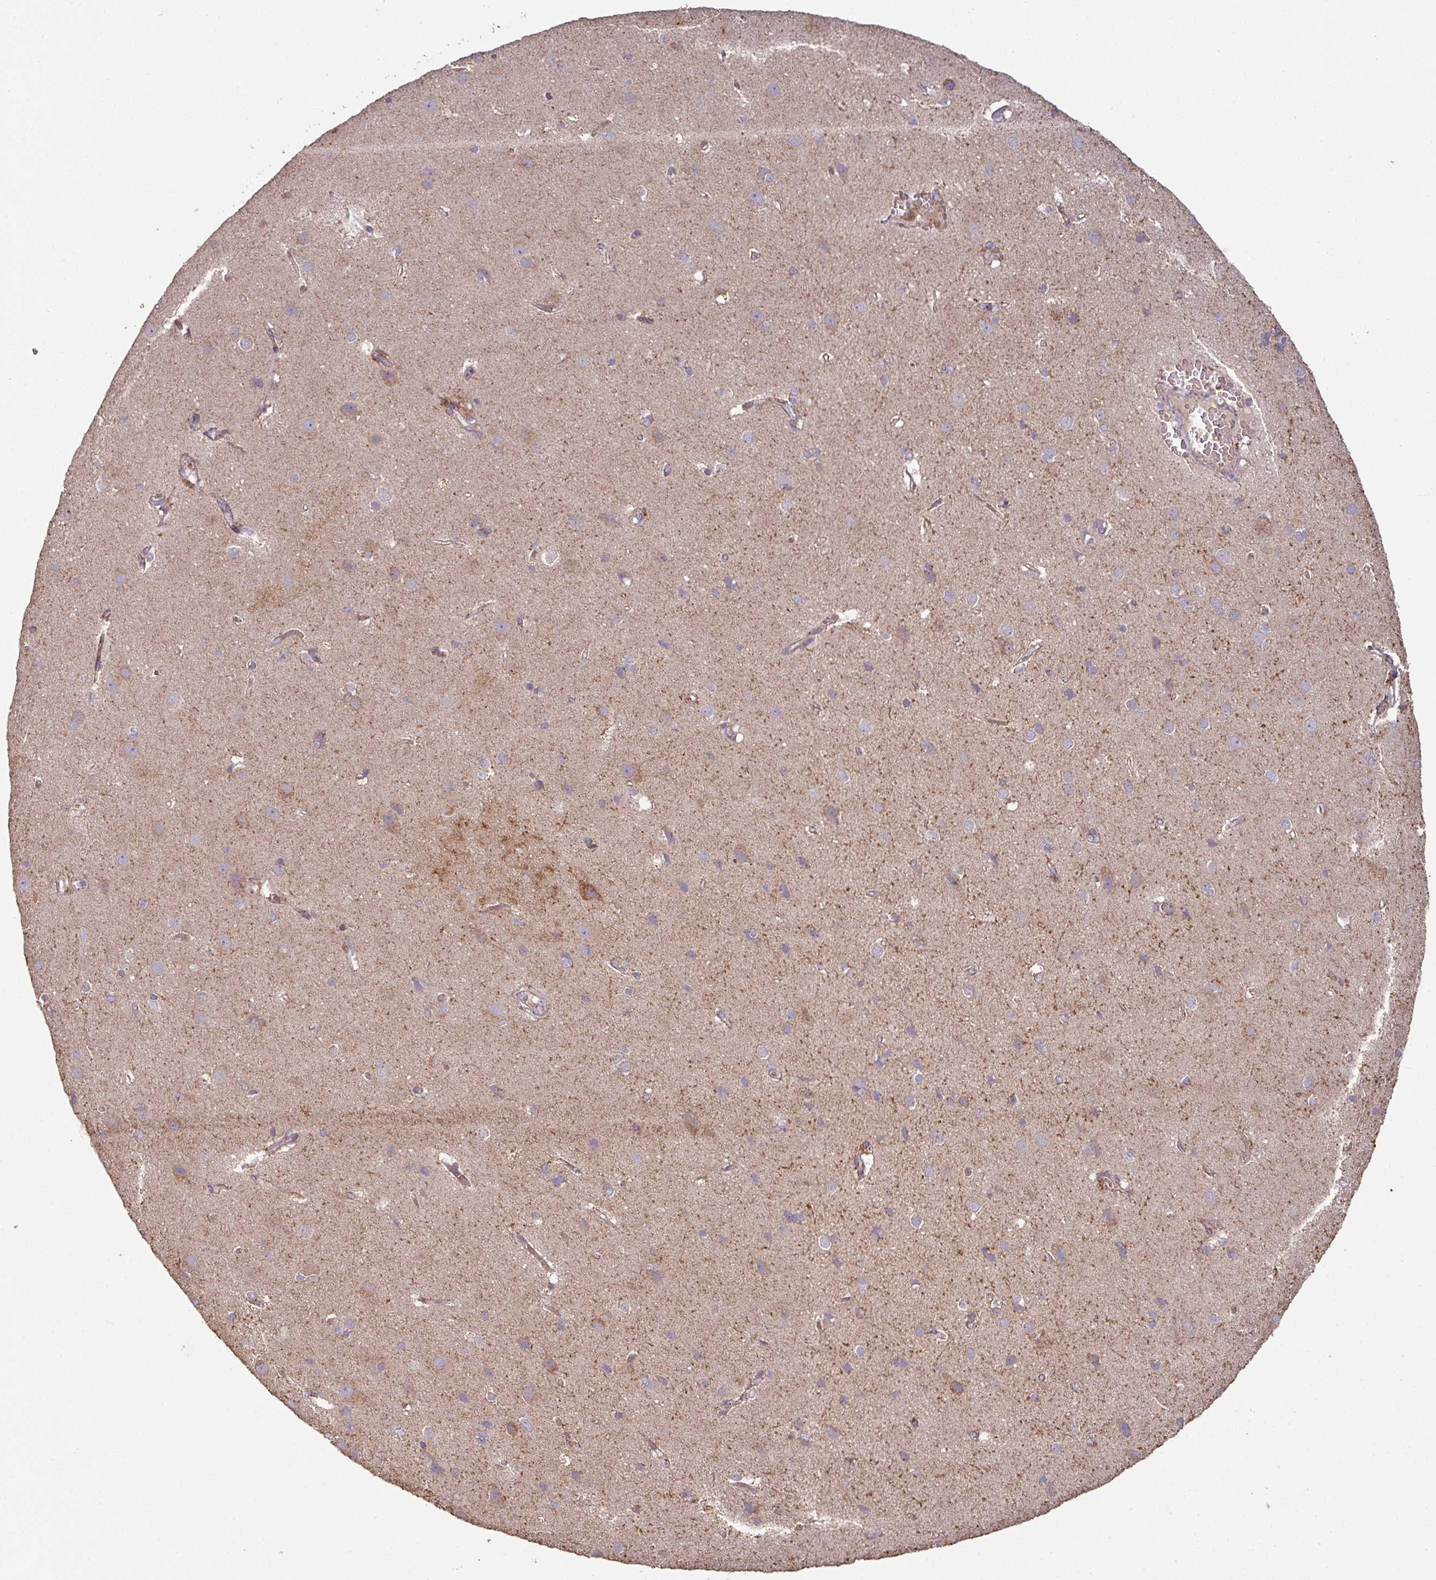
{"staining": {"intensity": "weak", "quantity": ">75%", "location": "cytoplasmic/membranous"}, "tissue": "cerebral cortex", "cell_type": "Endothelial cells", "image_type": "normal", "snomed": [{"axis": "morphology", "description": "Normal tissue, NOS"}, {"axis": "topography", "description": "Cerebral cortex"}], "caption": "Protein positivity by immunohistochemistry (IHC) exhibits weak cytoplasmic/membranous positivity in about >75% of endothelial cells in normal cerebral cortex. (Stains: DAB in brown, nuclei in blue, Microscopy: brightfield microscopy at high magnification).", "gene": "ENSG00000260170", "patient": {"sex": "male", "age": 37}}